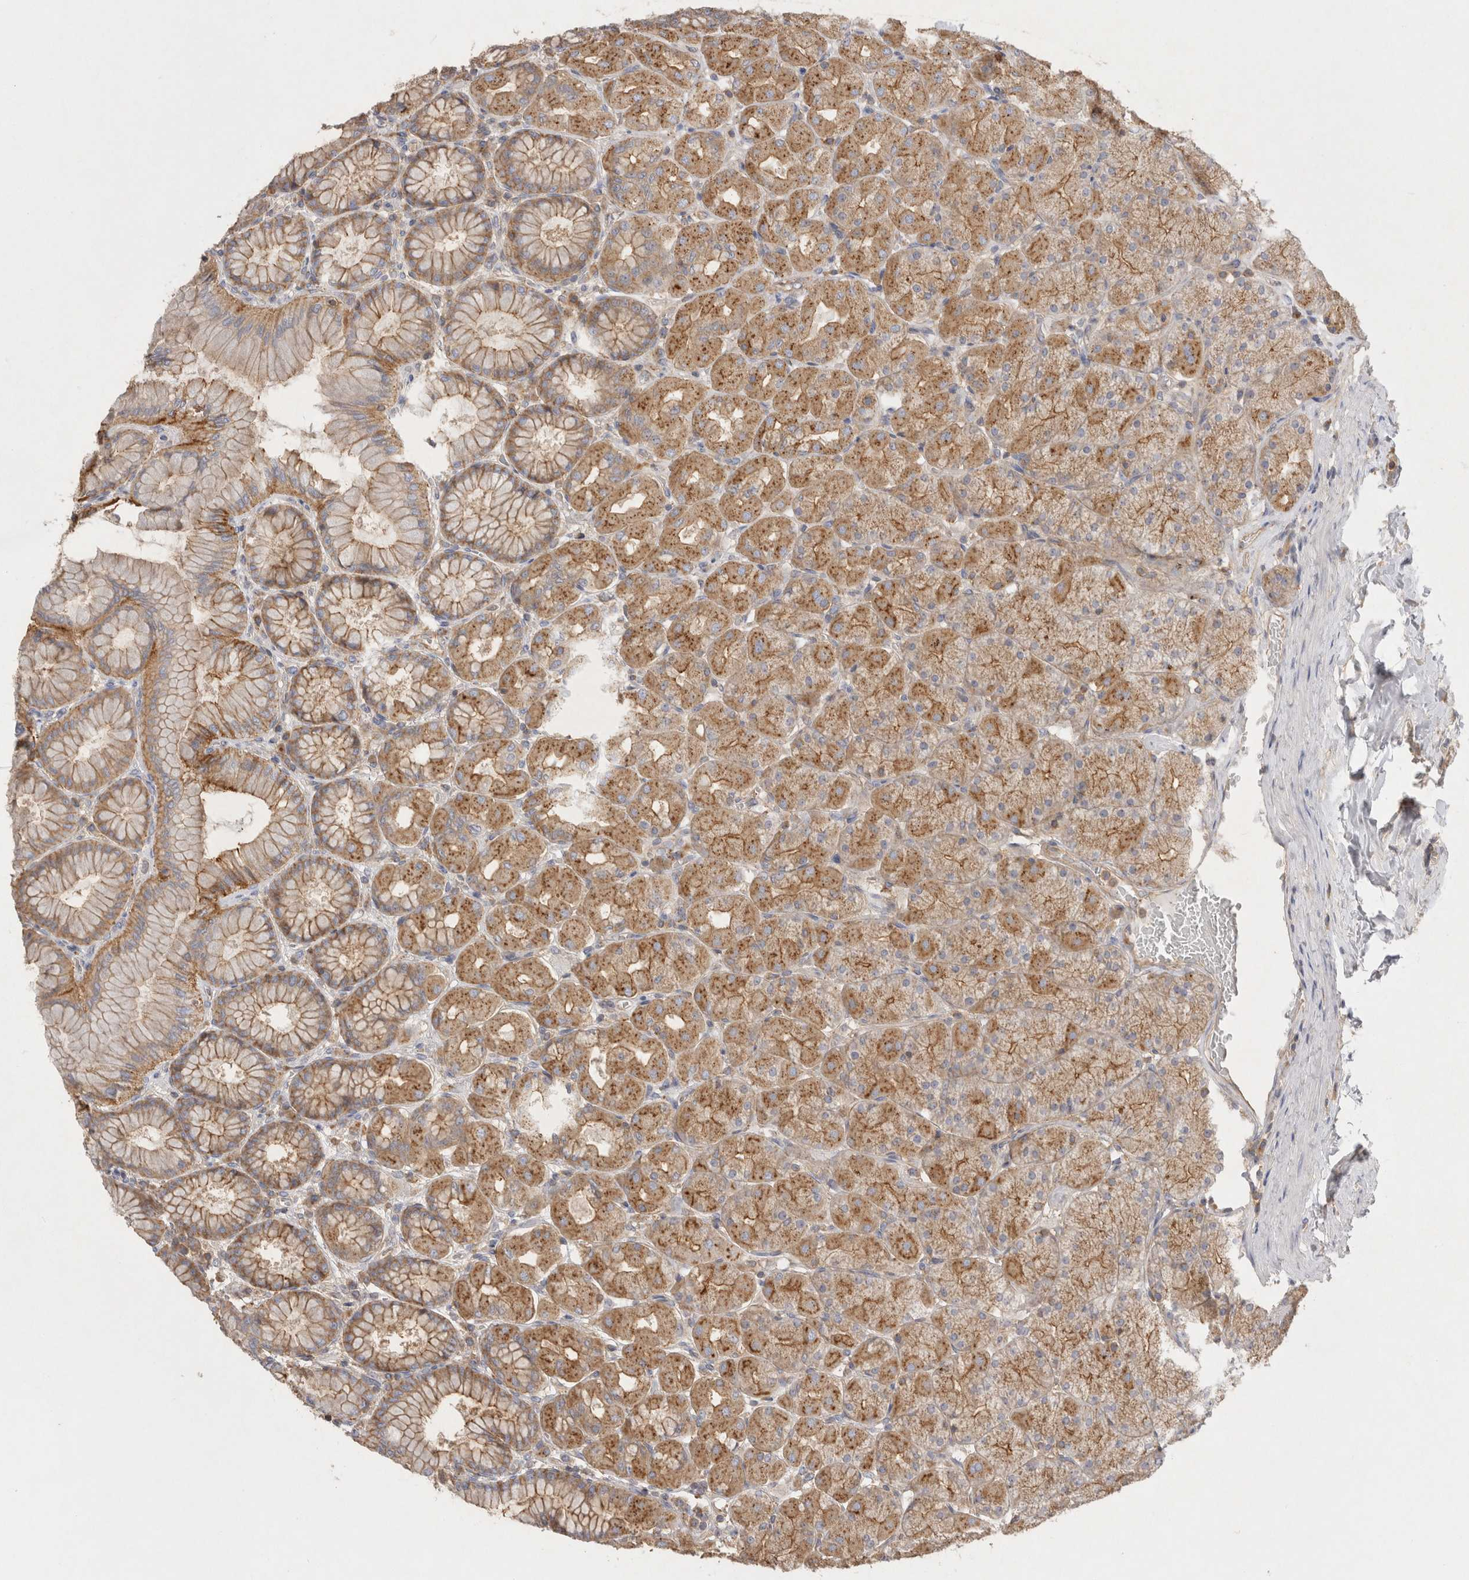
{"staining": {"intensity": "moderate", "quantity": ">75%", "location": "cytoplasmic/membranous"}, "tissue": "stomach", "cell_type": "Glandular cells", "image_type": "normal", "snomed": [{"axis": "morphology", "description": "Normal tissue, NOS"}, {"axis": "topography", "description": "Stomach, upper"}], "caption": "DAB (3,3'-diaminobenzidine) immunohistochemical staining of unremarkable stomach demonstrates moderate cytoplasmic/membranous protein positivity in approximately >75% of glandular cells.", "gene": "CHMP6", "patient": {"sex": "female", "age": 56}}